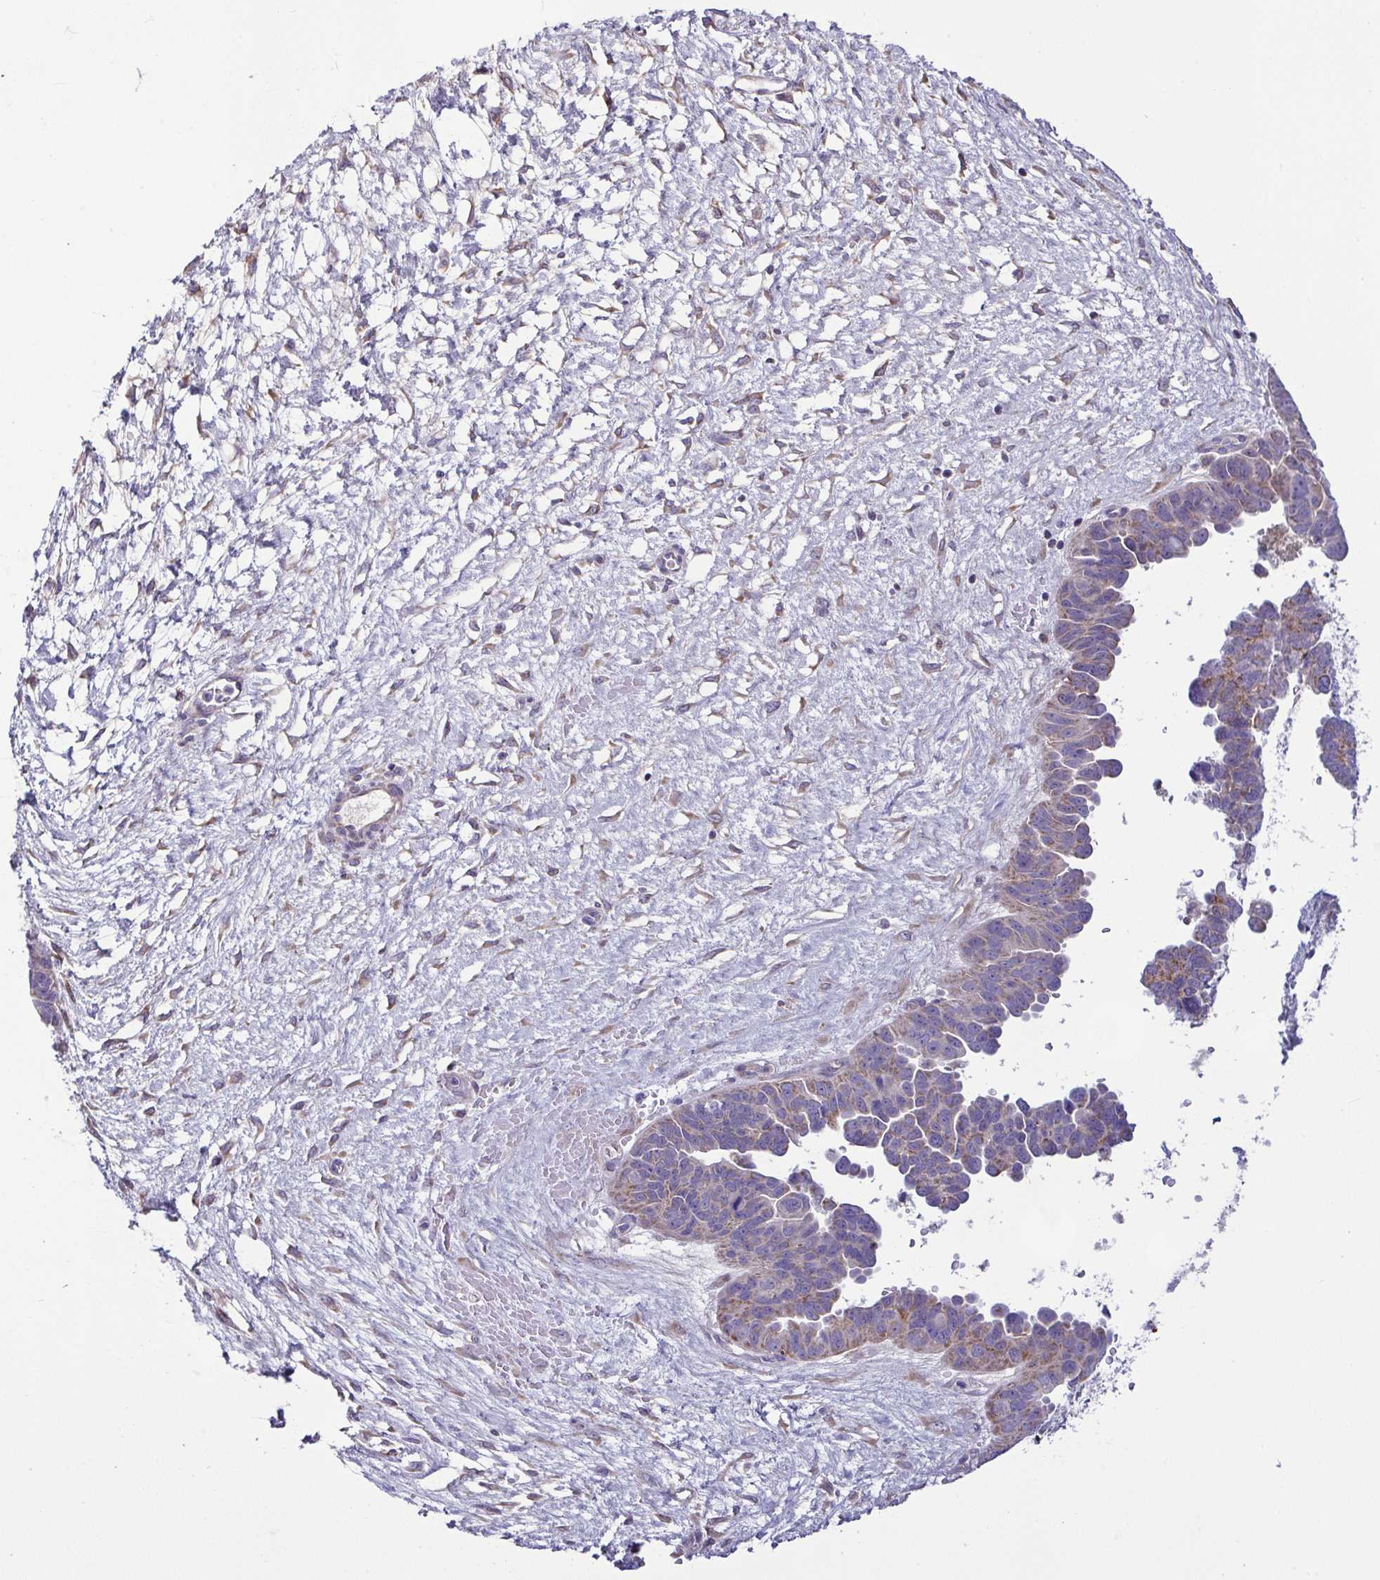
{"staining": {"intensity": "moderate", "quantity": "25%-75%", "location": "cytoplasmic/membranous"}, "tissue": "ovarian cancer", "cell_type": "Tumor cells", "image_type": "cancer", "snomed": [{"axis": "morphology", "description": "Cystadenocarcinoma, serous, NOS"}, {"axis": "topography", "description": "Ovary"}], "caption": "DAB immunohistochemical staining of human ovarian serous cystadenocarcinoma reveals moderate cytoplasmic/membranous protein expression in approximately 25%-75% of tumor cells. (DAB IHC with brightfield microscopy, high magnification).", "gene": "CEP63", "patient": {"sex": "female", "age": 64}}